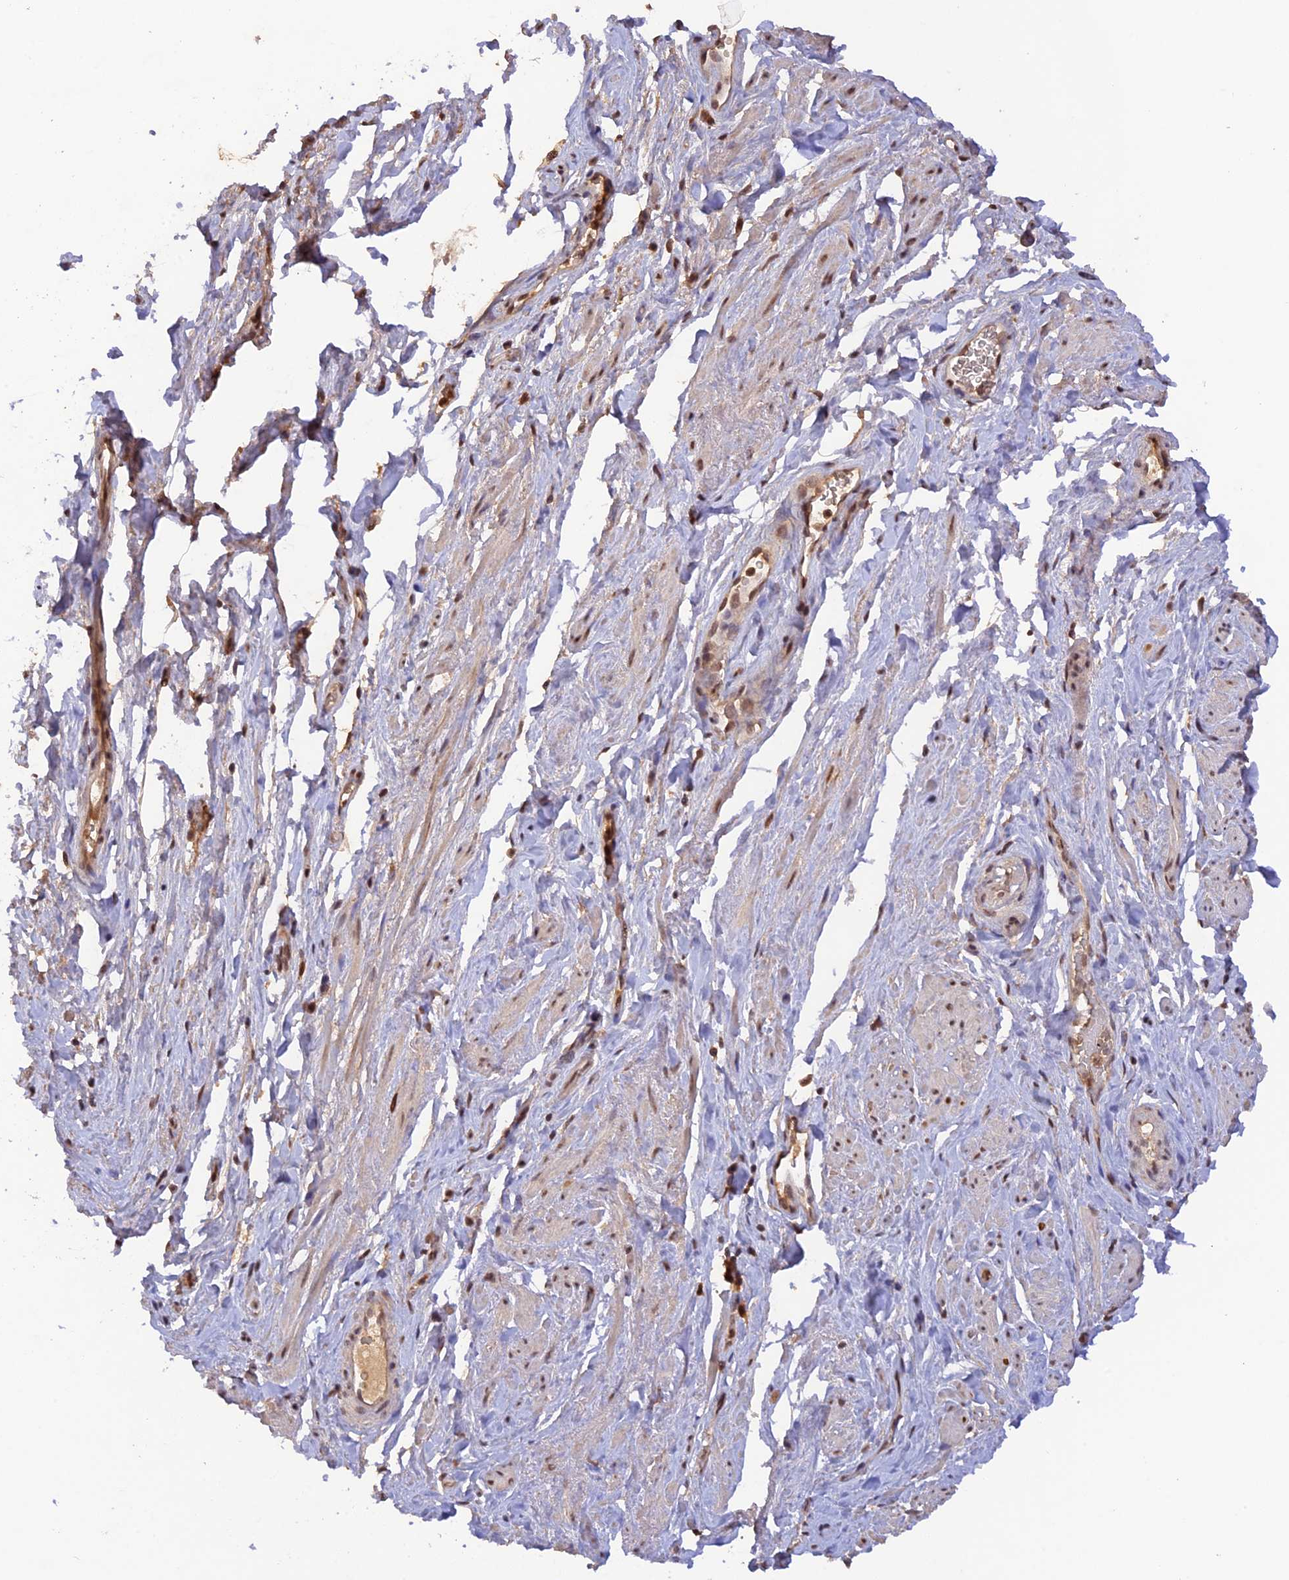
{"staining": {"intensity": "moderate", "quantity": "<25%", "location": "nuclear"}, "tissue": "smooth muscle", "cell_type": "Smooth muscle cells", "image_type": "normal", "snomed": [{"axis": "morphology", "description": "Normal tissue, NOS"}, {"axis": "topography", "description": "Smooth muscle"}, {"axis": "topography", "description": "Peripheral nerve tissue"}], "caption": "High-magnification brightfield microscopy of unremarkable smooth muscle stained with DAB (3,3'-diaminobenzidine) (brown) and counterstained with hematoxylin (blue). smooth muscle cells exhibit moderate nuclear staining is present in approximately<25% of cells. (Brightfield microscopy of DAB IHC at high magnification).", "gene": "ZNF436", "patient": {"sex": "male", "age": 69}}